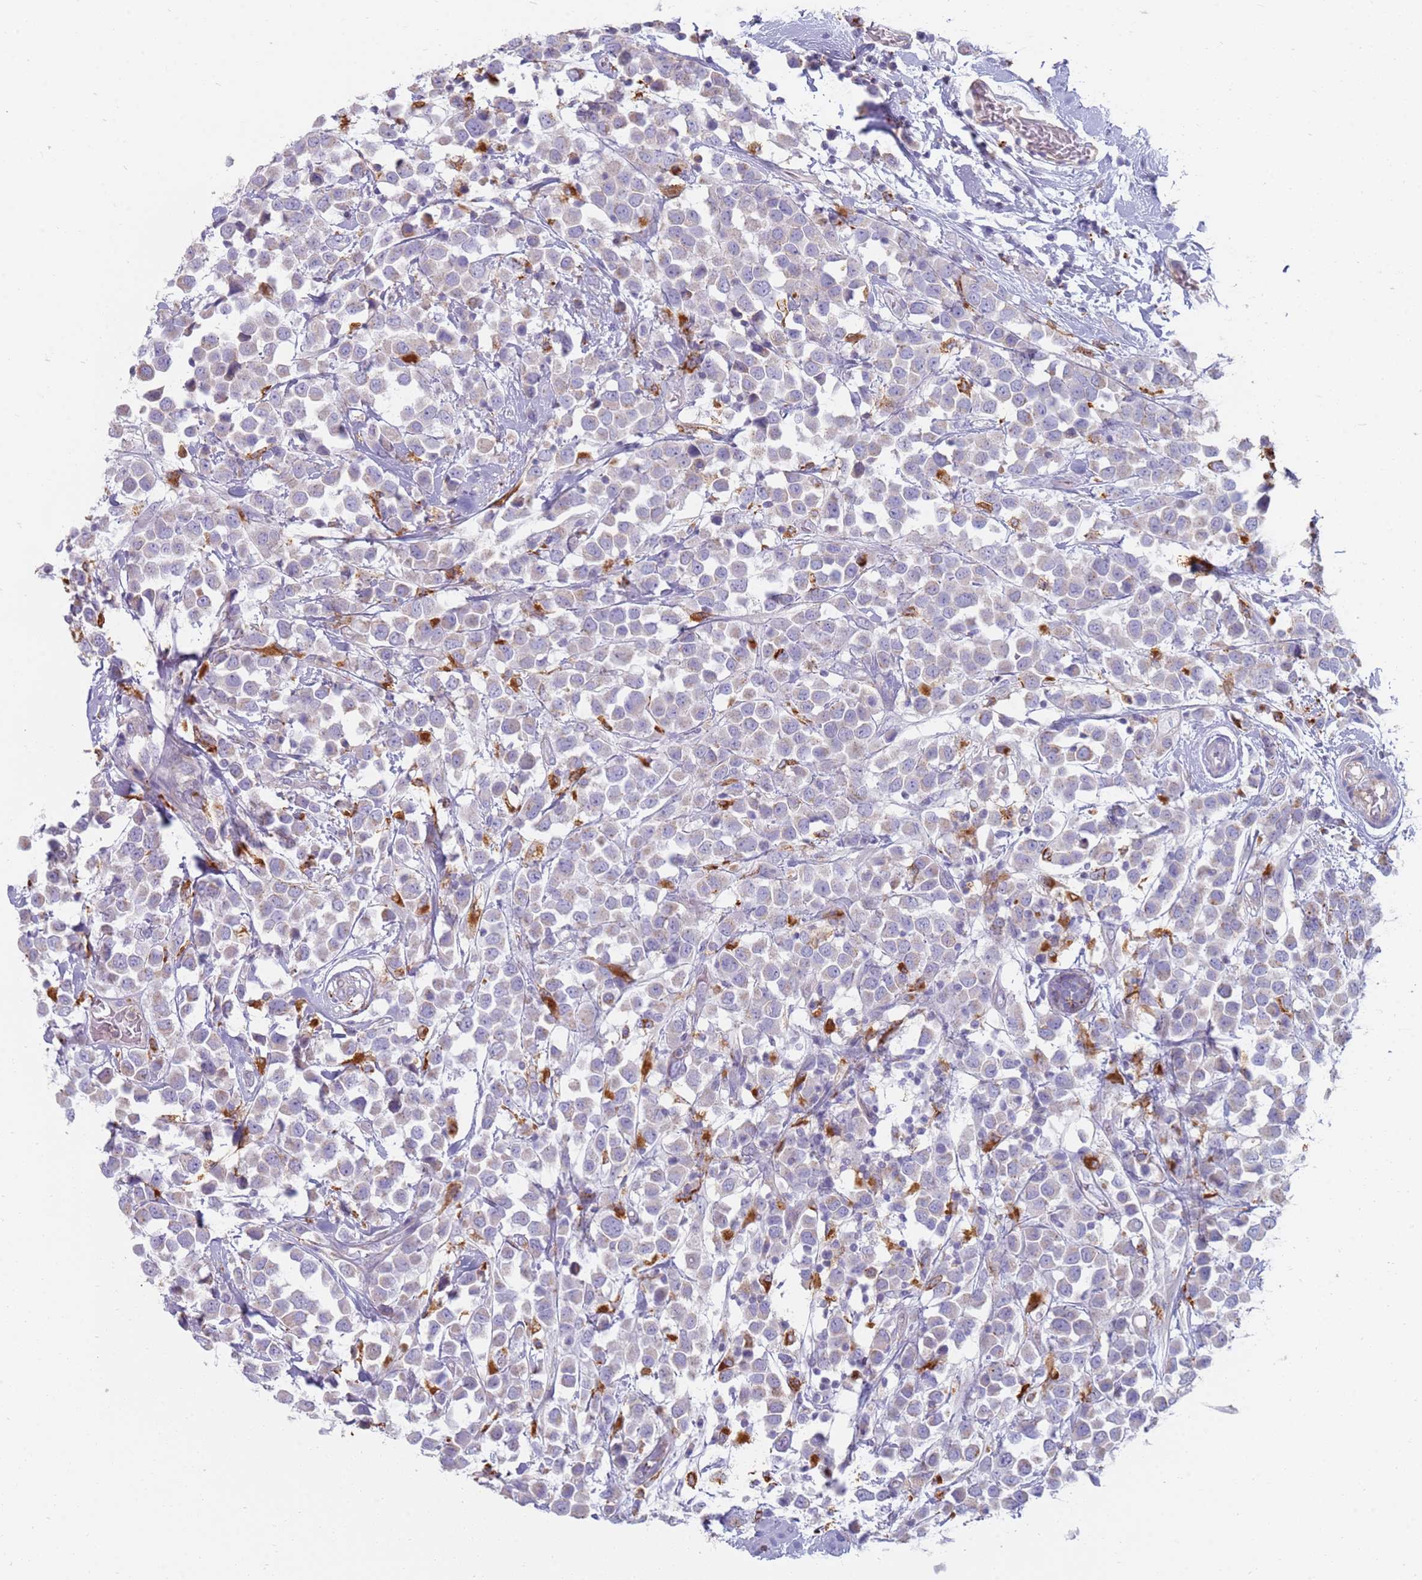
{"staining": {"intensity": "weak", "quantity": "<25%", "location": "cytoplasmic/membranous"}, "tissue": "breast cancer", "cell_type": "Tumor cells", "image_type": "cancer", "snomed": [{"axis": "morphology", "description": "Duct carcinoma"}, {"axis": "topography", "description": "Breast"}], "caption": "Photomicrograph shows no significant protein staining in tumor cells of breast intraductal carcinoma. The staining is performed using DAB brown chromogen with nuclei counter-stained in using hematoxylin.", "gene": "TMEM229B", "patient": {"sex": "female", "age": 61}}